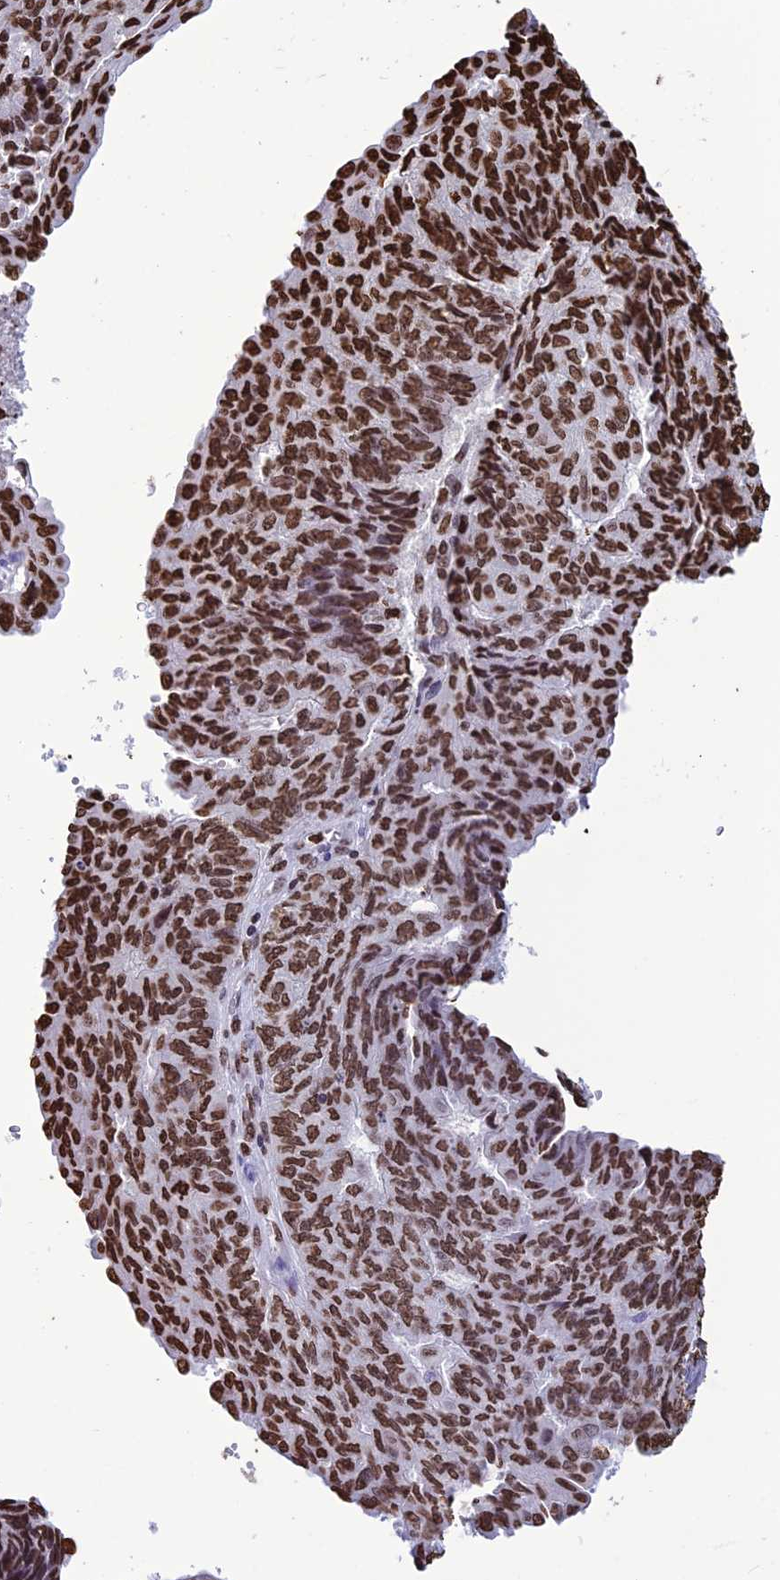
{"staining": {"intensity": "strong", "quantity": ">75%", "location": "nuclear"}, "tissue": "endometrial cancer", "cell_type": "Tumor cells", "image_type": "cancer", "snomed": [{"axis": "morphology", "description": "Adenocarcinoma, NOS"}, {"axis": "topography", "description": "Endometrium"}], "caption": "The histopathology image displays immunohistochemical staining of adenocarcinoma (endometrial). There is strong nuclear staining is present in about >75% of tumor cells.", "gene": "AKAP17A", "patient": {"sex": "female", "age": 32}}